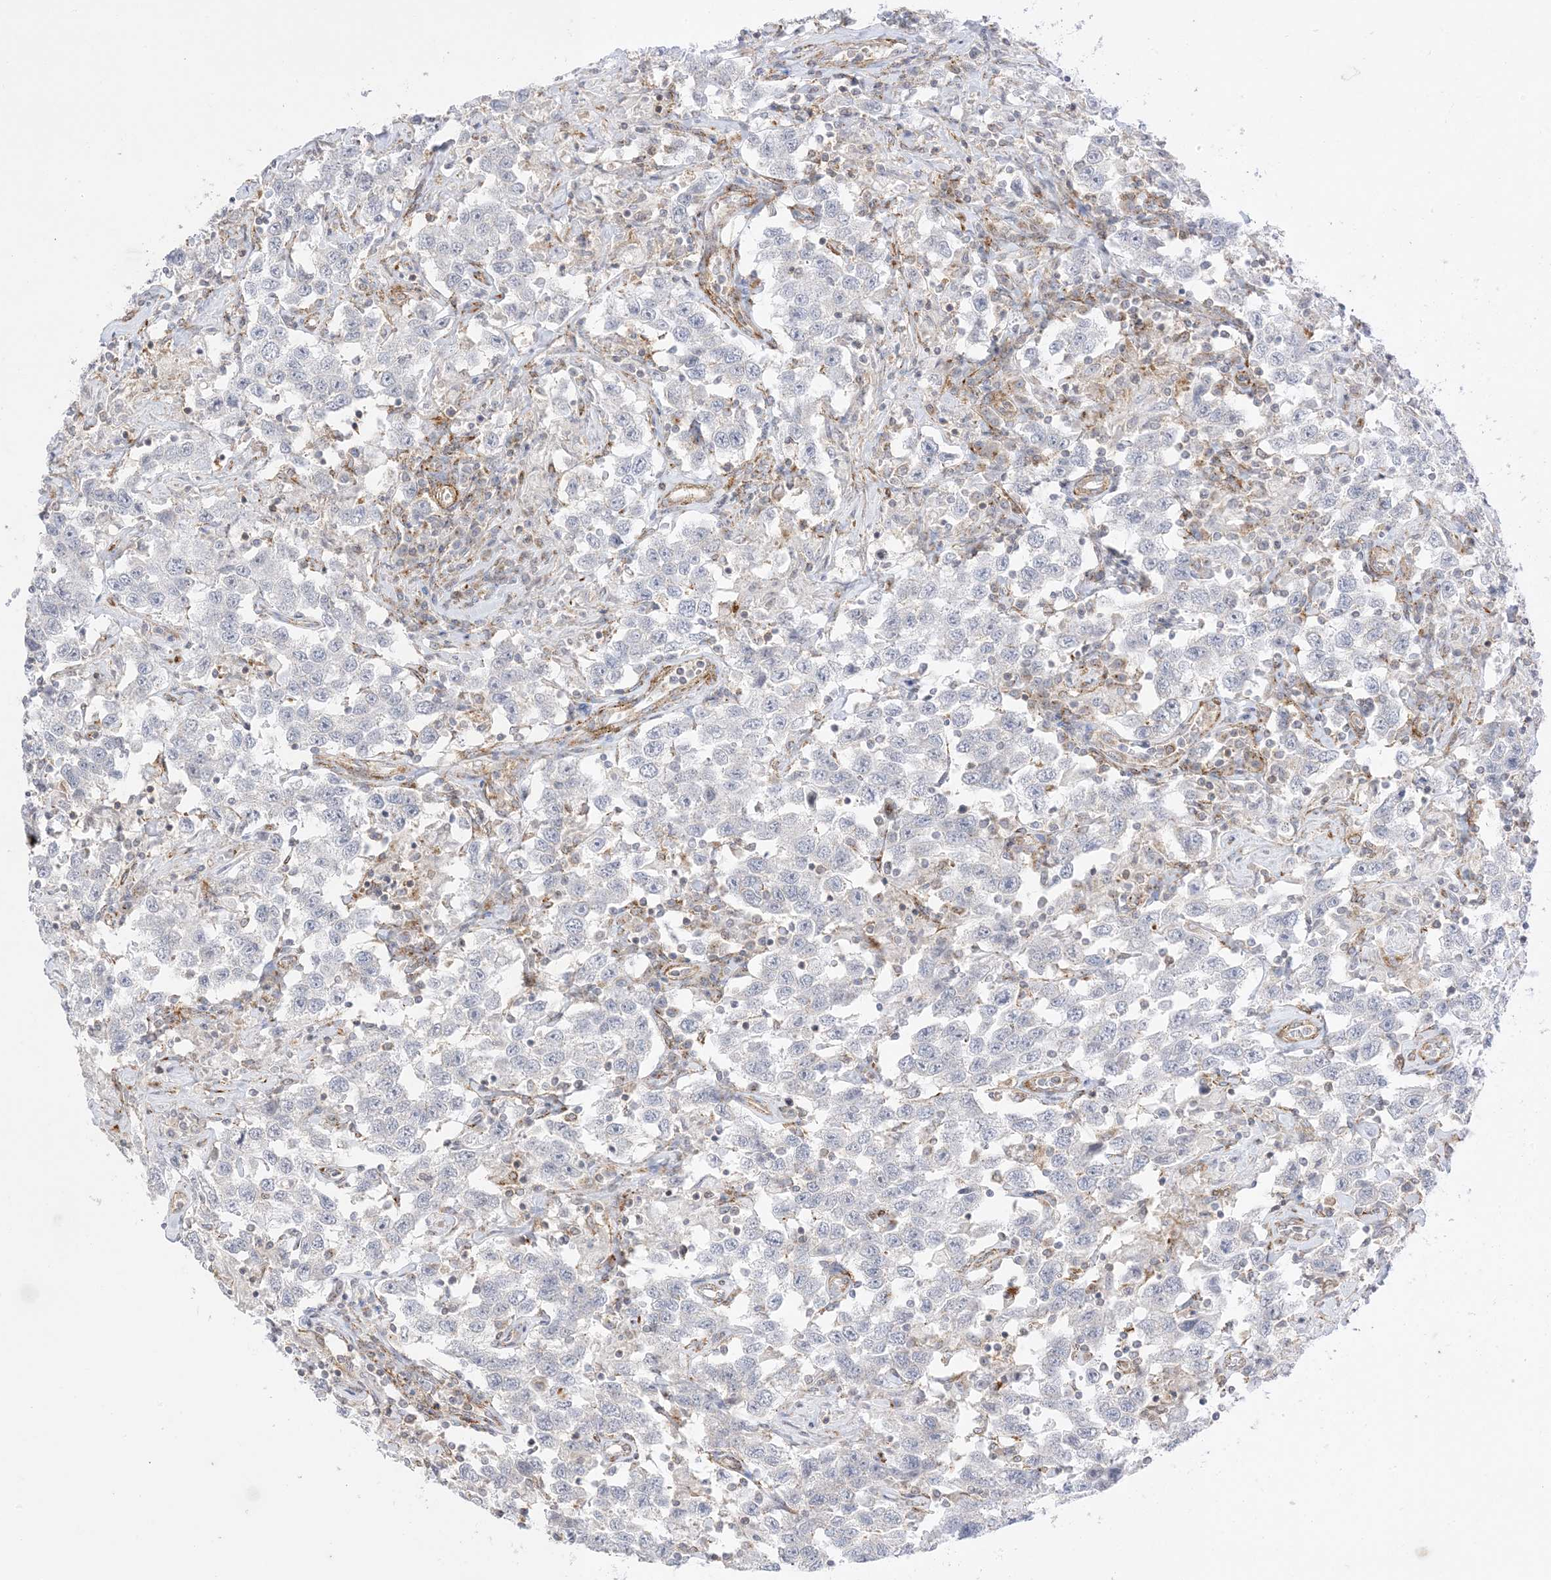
{"staining": {"intensity": "negative", "quantity": "none", "location": "none"}, "tissue": "testis cancer", "cell_type": "Tumor cells", "image_type": "cancer", "snomed": [{"axis": "morphology", "description": "Seminoma, NOS"}, {"axis": "topography", "description": "Testis"}], "caption": "Photomicrograph shows no significant protein positivity in tumor cells of testis cancer.", "gene": "RAC1", "patient": {"sex": "male", "age": 41}}